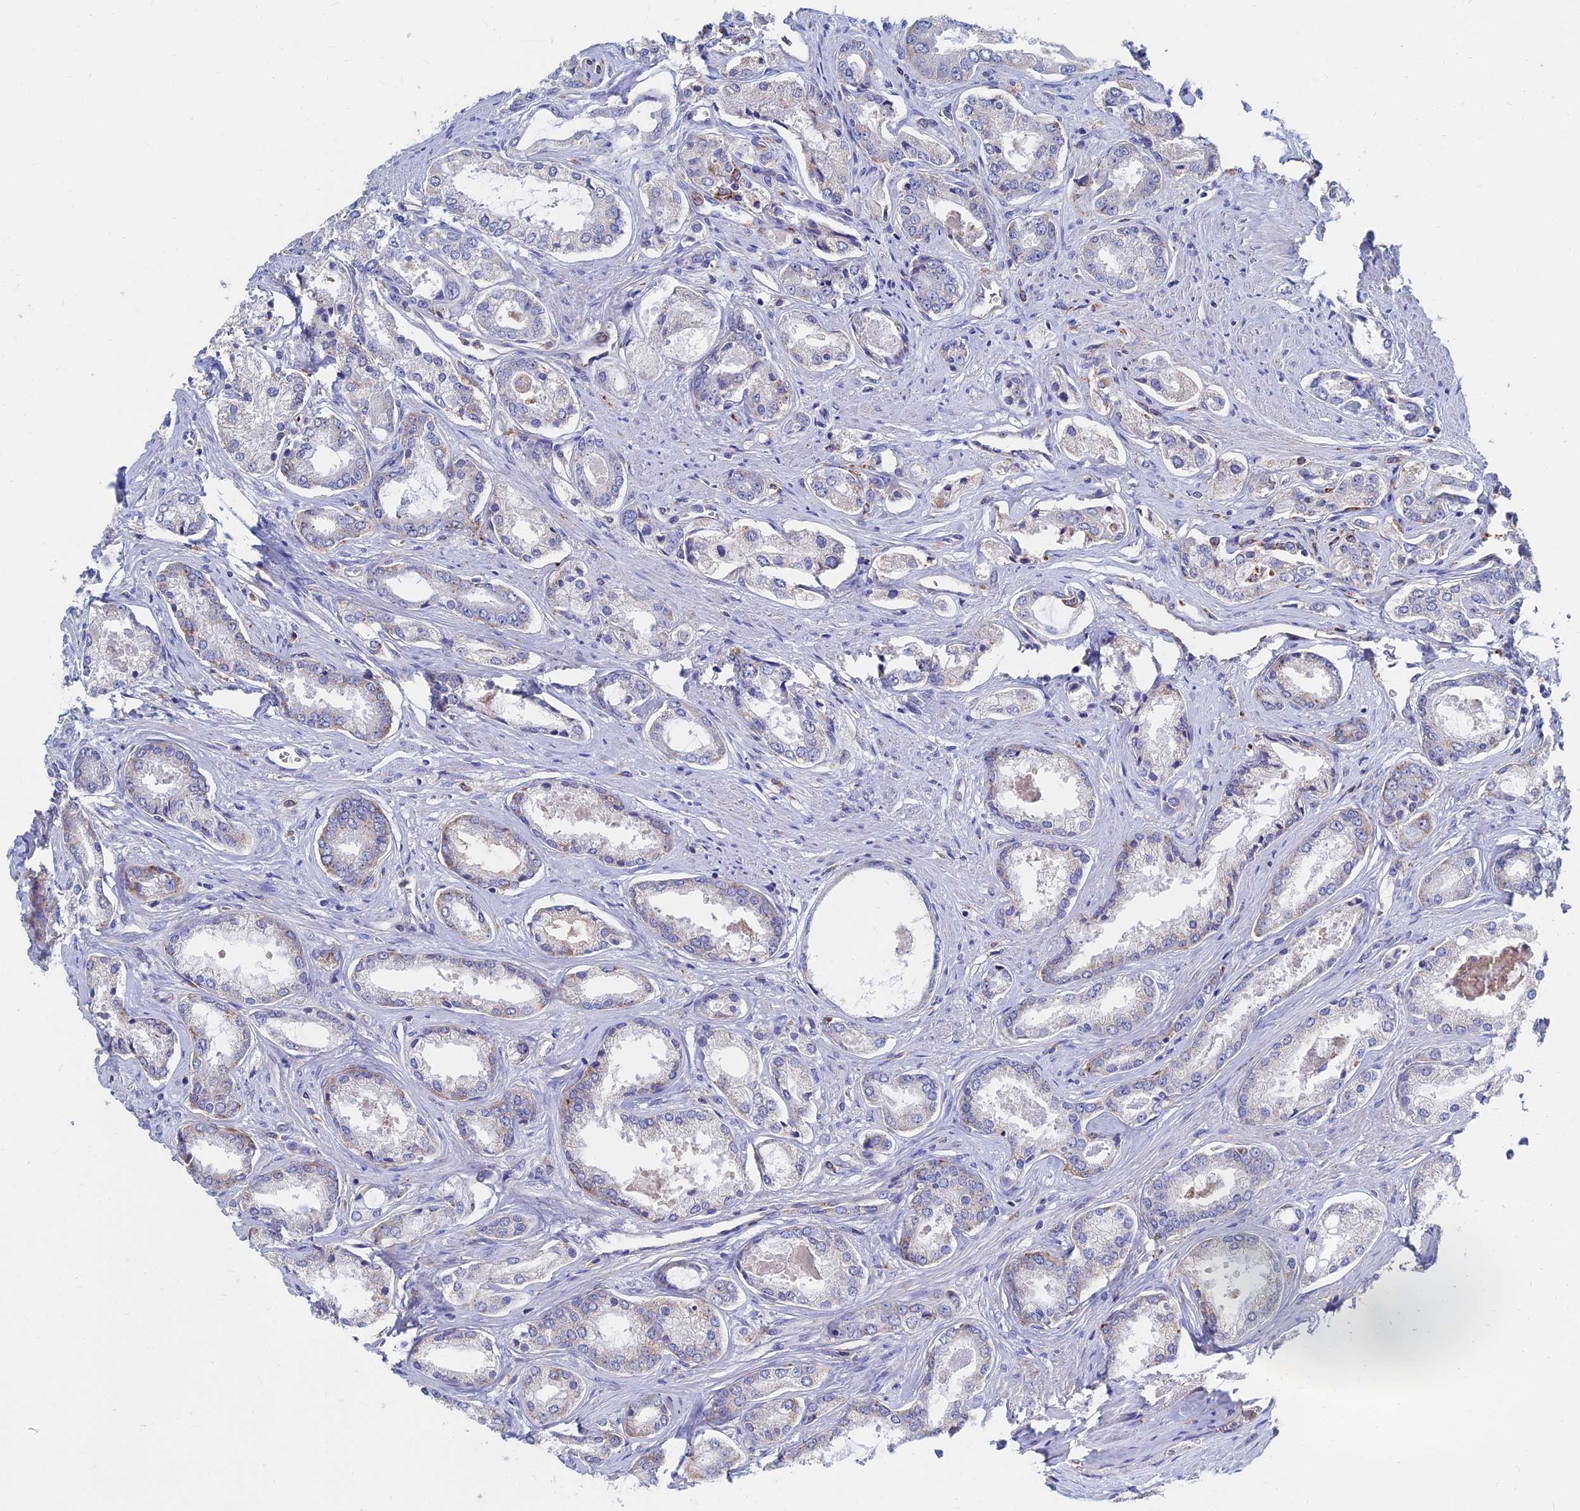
{"staining": {"intensity": "weak", "quantity": "<25%", "location": "cytoplasmic/membranous"}, "tissue": "prostate cancer", "cell_type": "Tumor cells", "image_type": "cancer", "snomed": [{"axis": "morphology", "description": "Adenocarcinoma, Low grade"}, {"axis": "topography", "description": "Prostate"}], "caption": "This photomicrograph is of prostate low-grade adenocarcinoma stained with immunohistochemistry to label a protein in brown with the nuclei are counter-stained blue. There is no positivity in tumor cells. The staining was performed using DAB (3,3'-diaminobenzidine) to visualize the protein expression in brown, while the nuclei were stained in blue with hematoxylin (Magnification: 20x).", "gene": "SPNS1", "patient": {"sex": "male", "age": 68}}